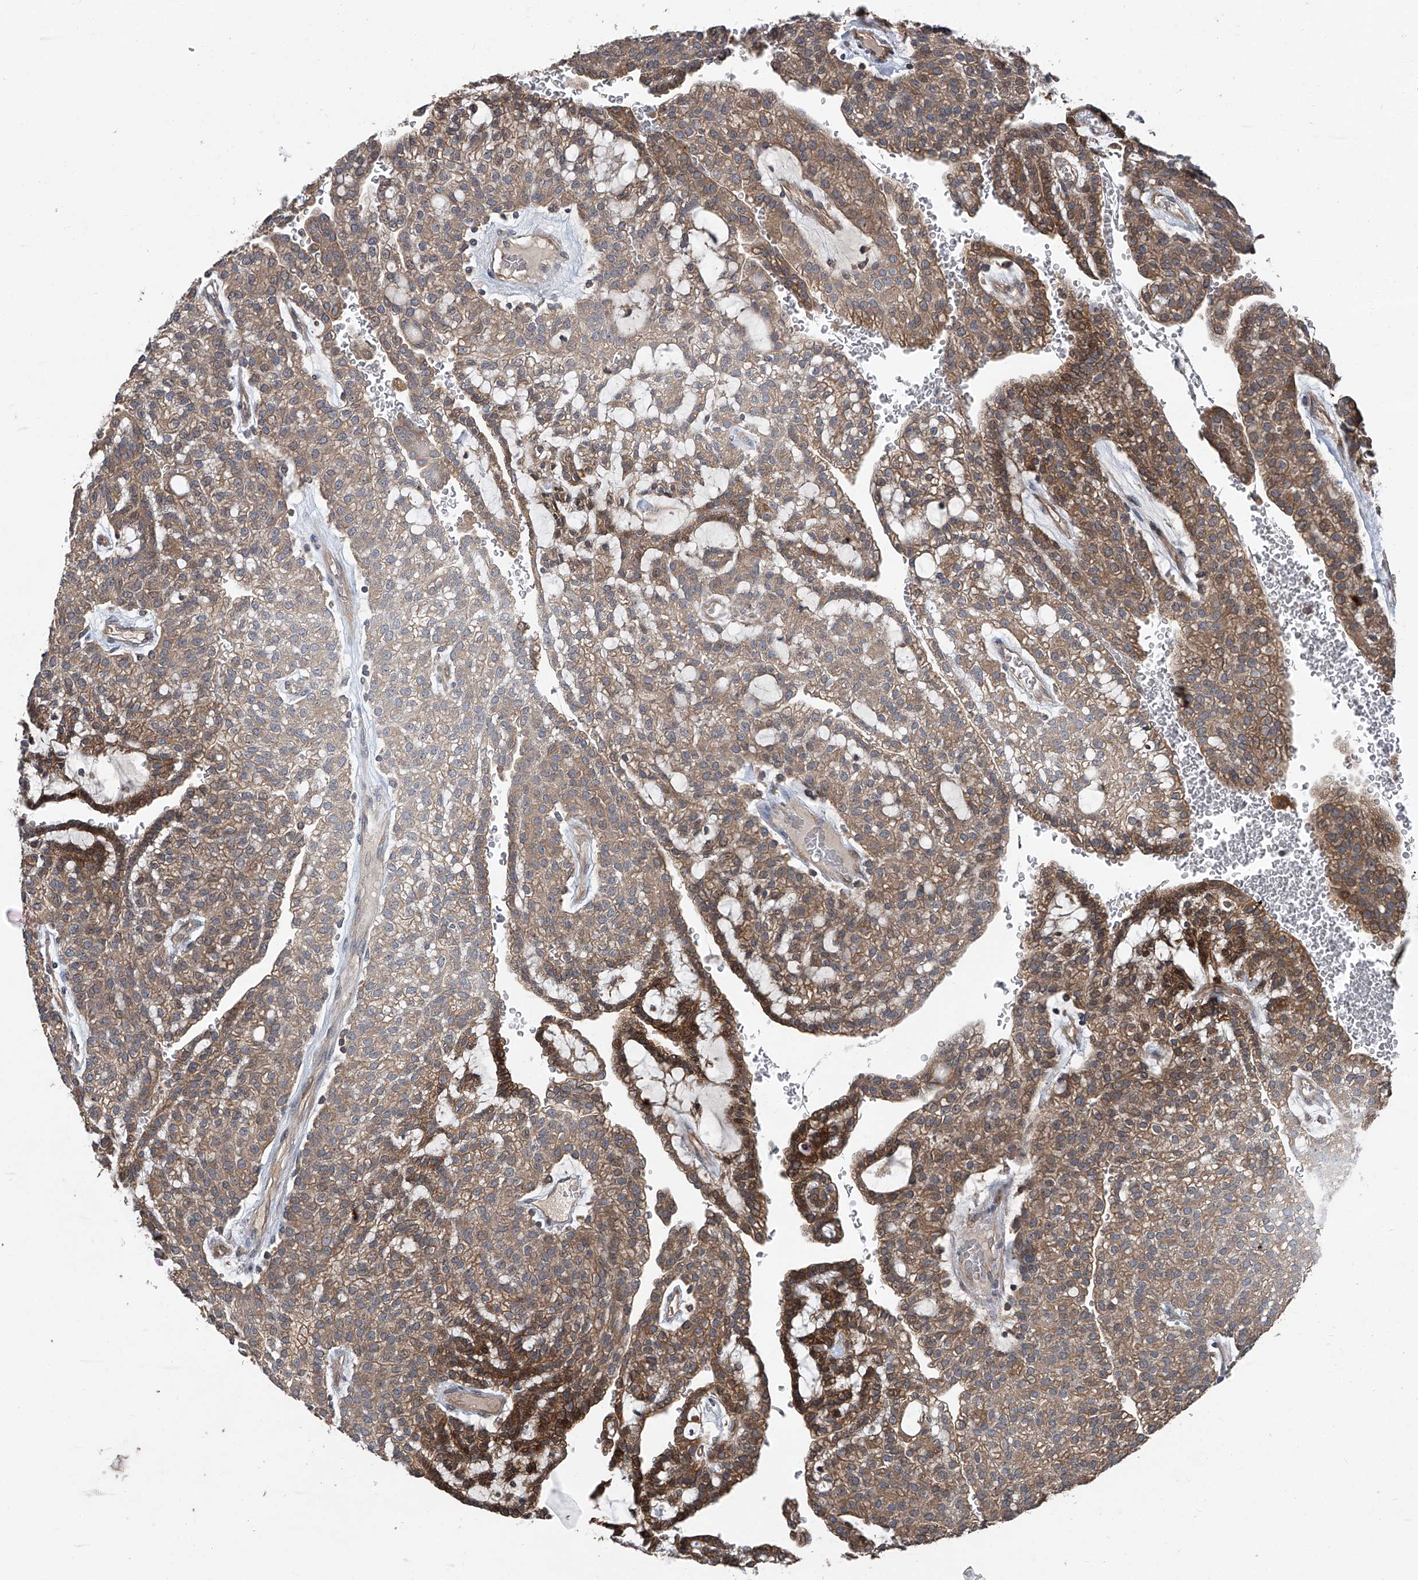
{"staining": {"intensity": "strong", "quantity": "<25%", "location": "cytoplasmic/membranous"}, "tissue": "renal cancer", "cell_type": "Tumor cells", "image_type": "cancer", "snomed": [{"axis": "morphology", "description": "Adenocarcinoma, NOS"}, {"axis": "topography", "description": "Kidney"}], "caption": "This image exhibits renal cancer (adenocarcinoma) stained with IHC to label a protein in brown. The cytoplasmic/membranous of tumor cells show strong positivity for the protein. Nuclei are counter-stained blue.", "gene": "ANKRD34A", "patient": {"sex": "male", "age": 63}}